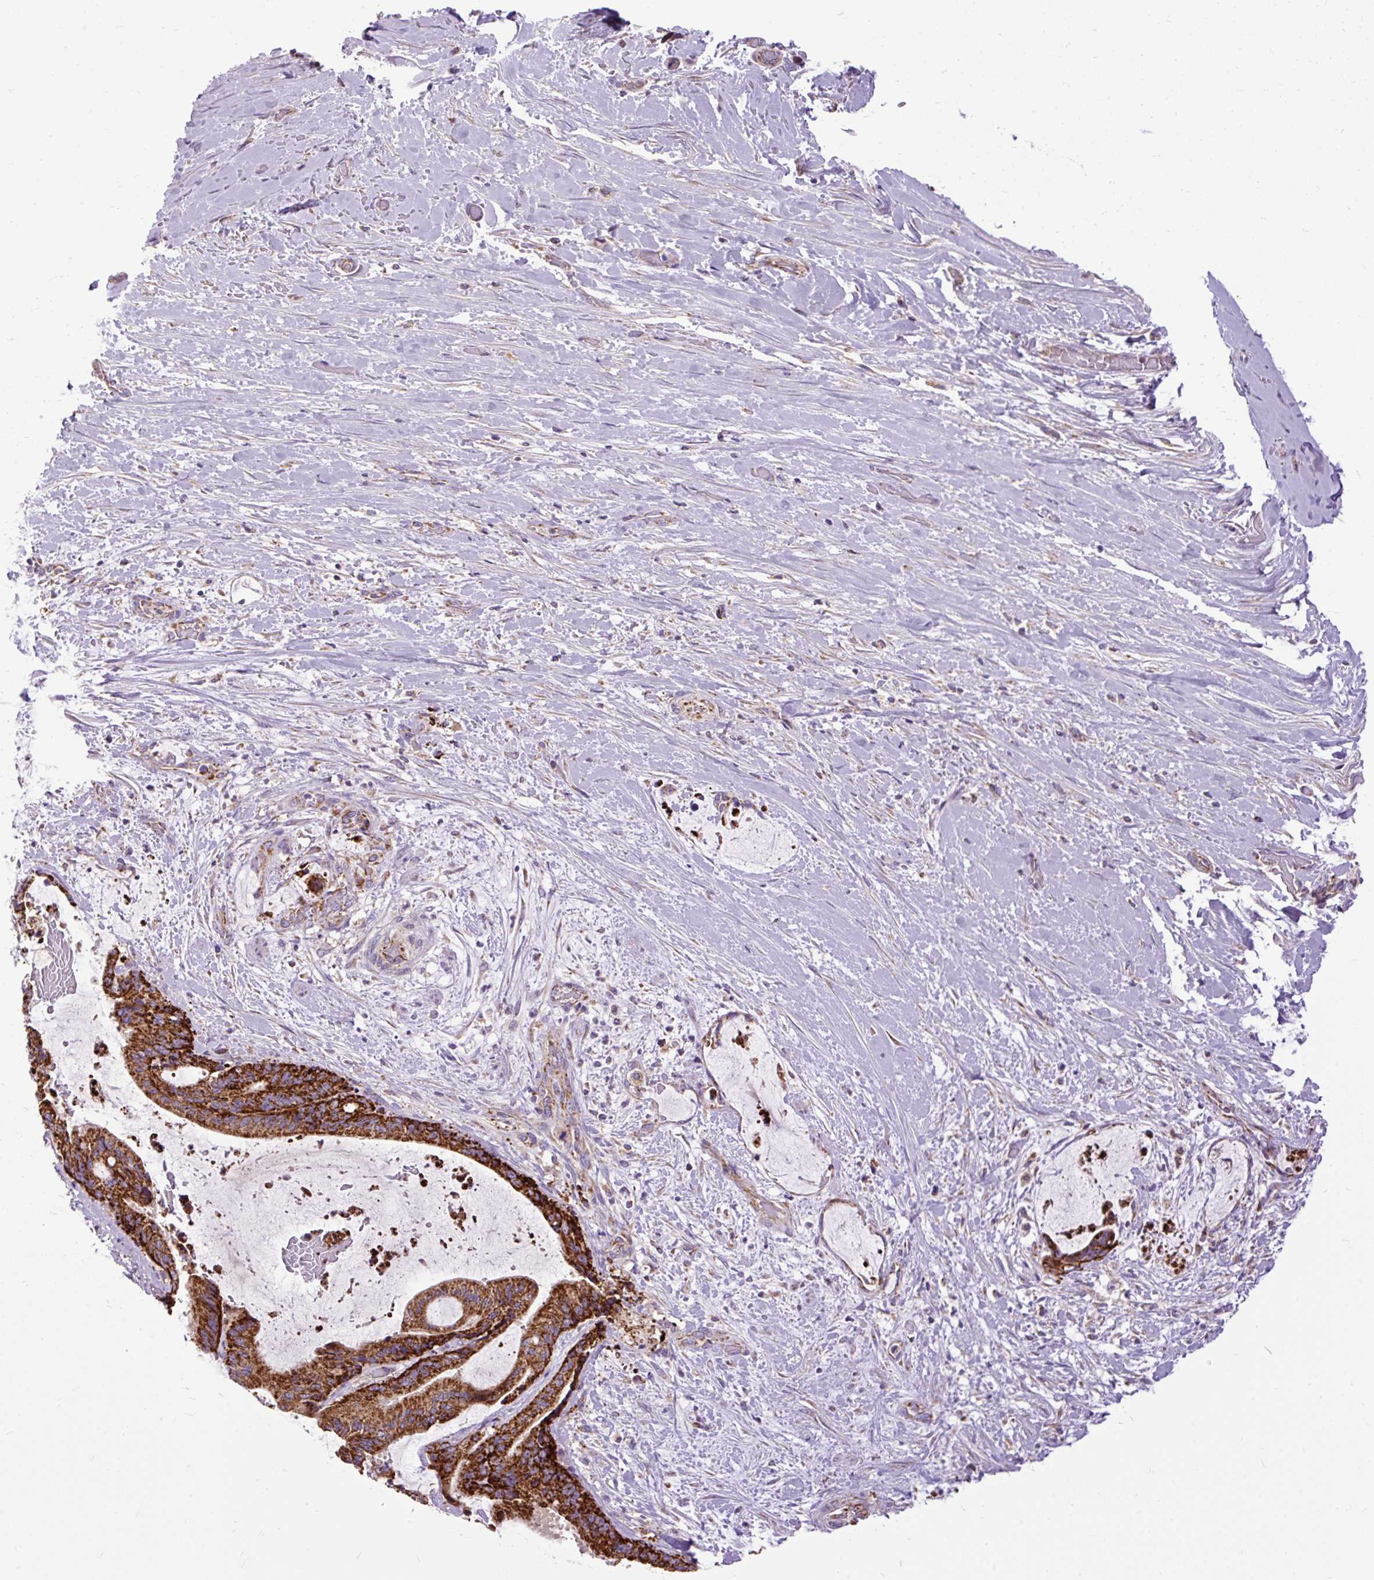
{"staining": {"intensity": "strong", "quantity": ">75%", "location": "cytoplasmic/membranous"}, "tissue": "liver cancer", "cell_type": "Tumor cells", "image_type": "cancer", "snomed": [{"axis": "morphology", "description": "Normal tissue, NOS"}, {"axis": "morphology", "description": "Cholangiocarcinoma"}, {"axis": "topography", "description": "Liver"}, {"axis": "topography", "description": "Peripheral nerve tissue"}], "caption": "IHC of human cholangiocarcinoma (liver) shows high levels of strong cytoplasmic/membranous staining in about >75% of tumor cells.", "gene": "TOMM40", "patient": {"sex": "female", "age": 73}}